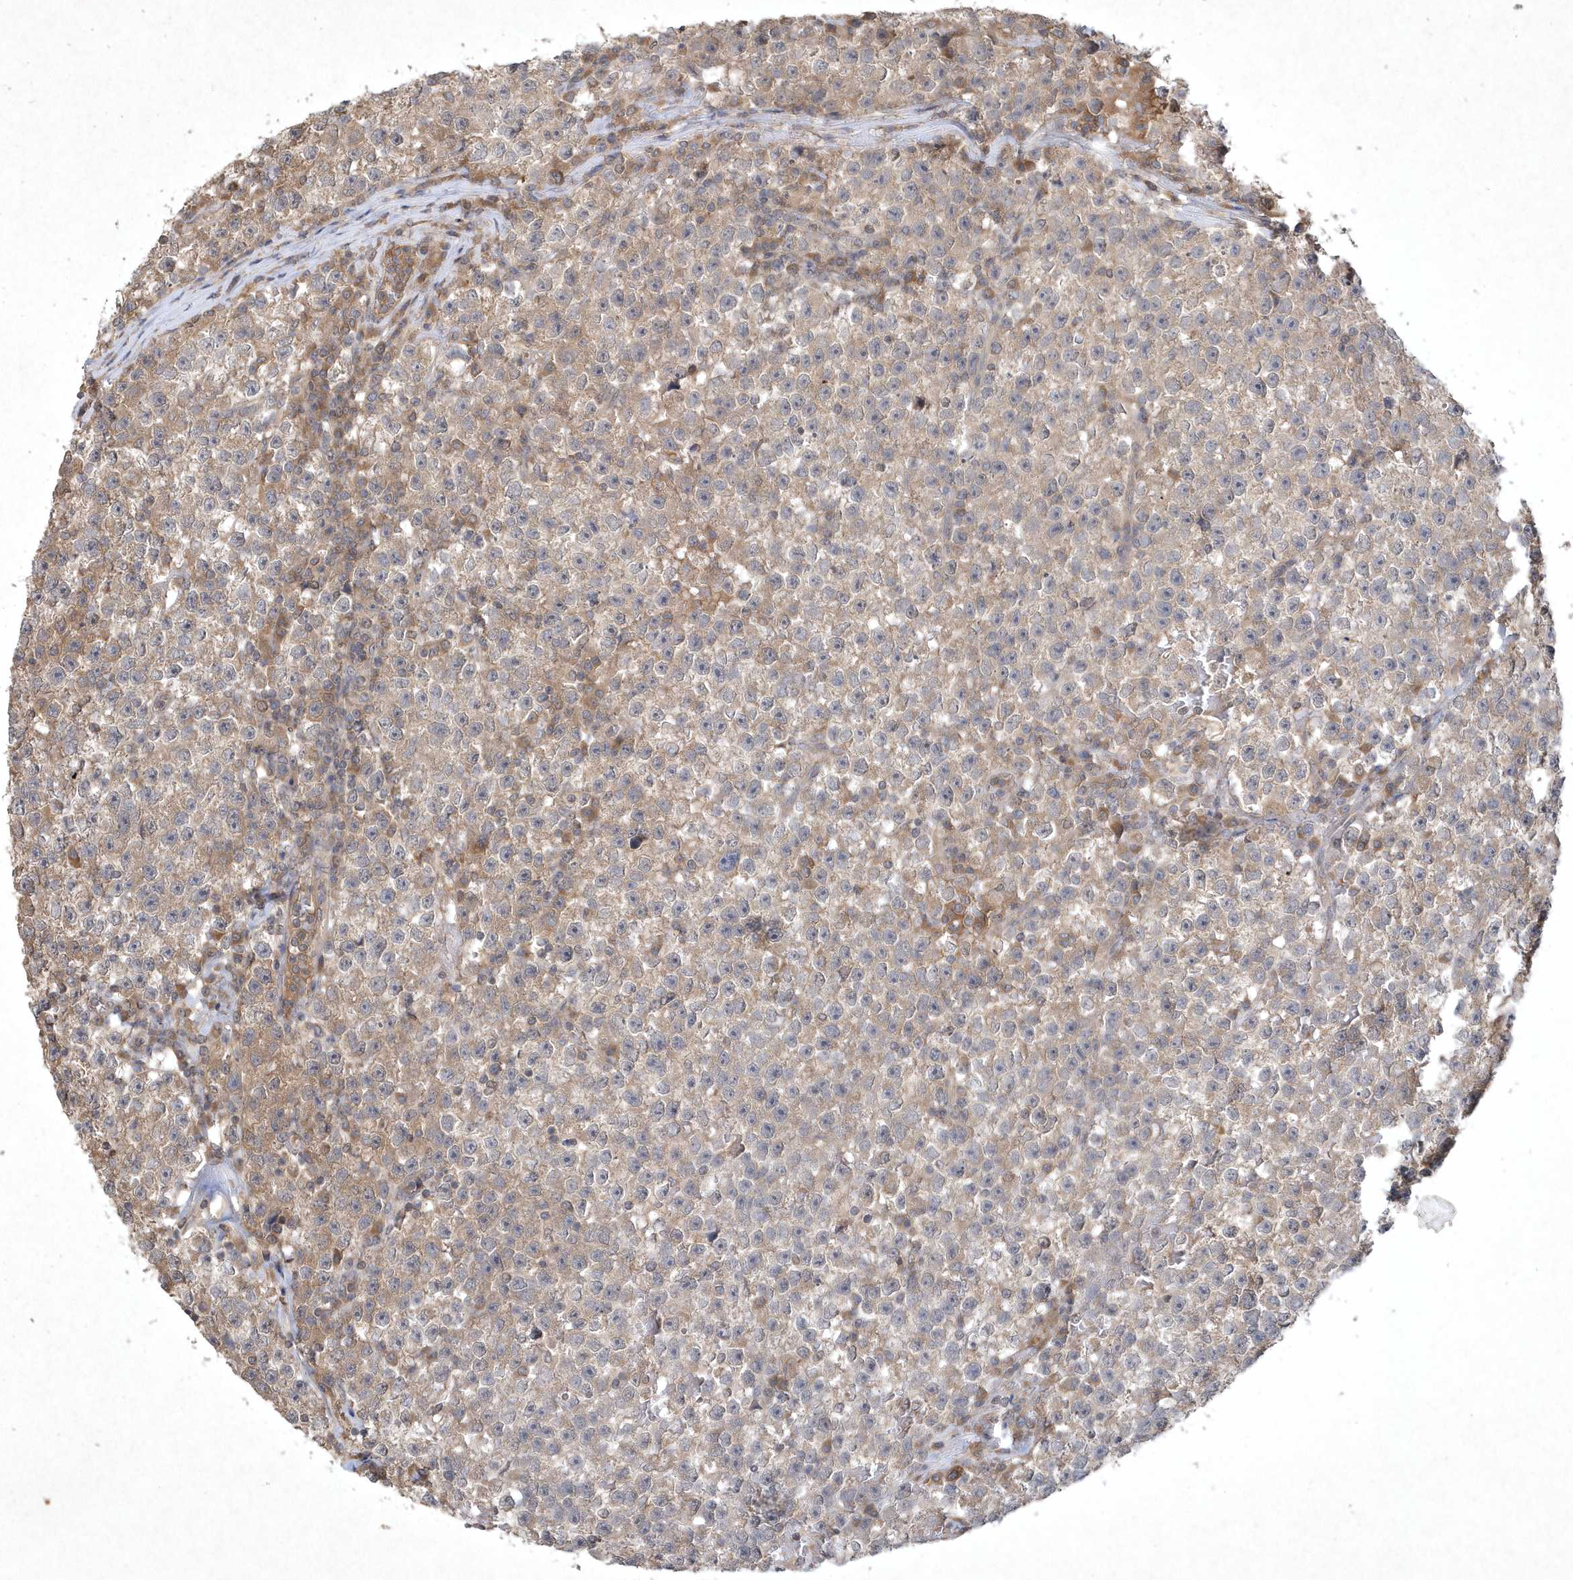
{"staining": {"intensity": "weak", "quantity": "25%-75%", "location": "cytoplasmic/membranous"}, "tissue": "testis cancer", "cell_type": "Tumor cells", "image_type": "cancer", "snomed": [{"axis": "morphology", "description": "Seminoma, NOS"}, {"axis": "topography", "description": "Testis"}], "caption": "Brown immunohistochemical staining in testis cancer (seminoma) reveals weak cytoplasmic/membranous staining in about 25%-75% of tumor cells. The staining is performed using DAB (3,3'-diaminobenzidine) brown chromogen to label protein expression. The nuclei are counter-stained blue using hematoxylin.", "gene": "AKR7A2", "patient": {"sex": "male", "age": 22}}